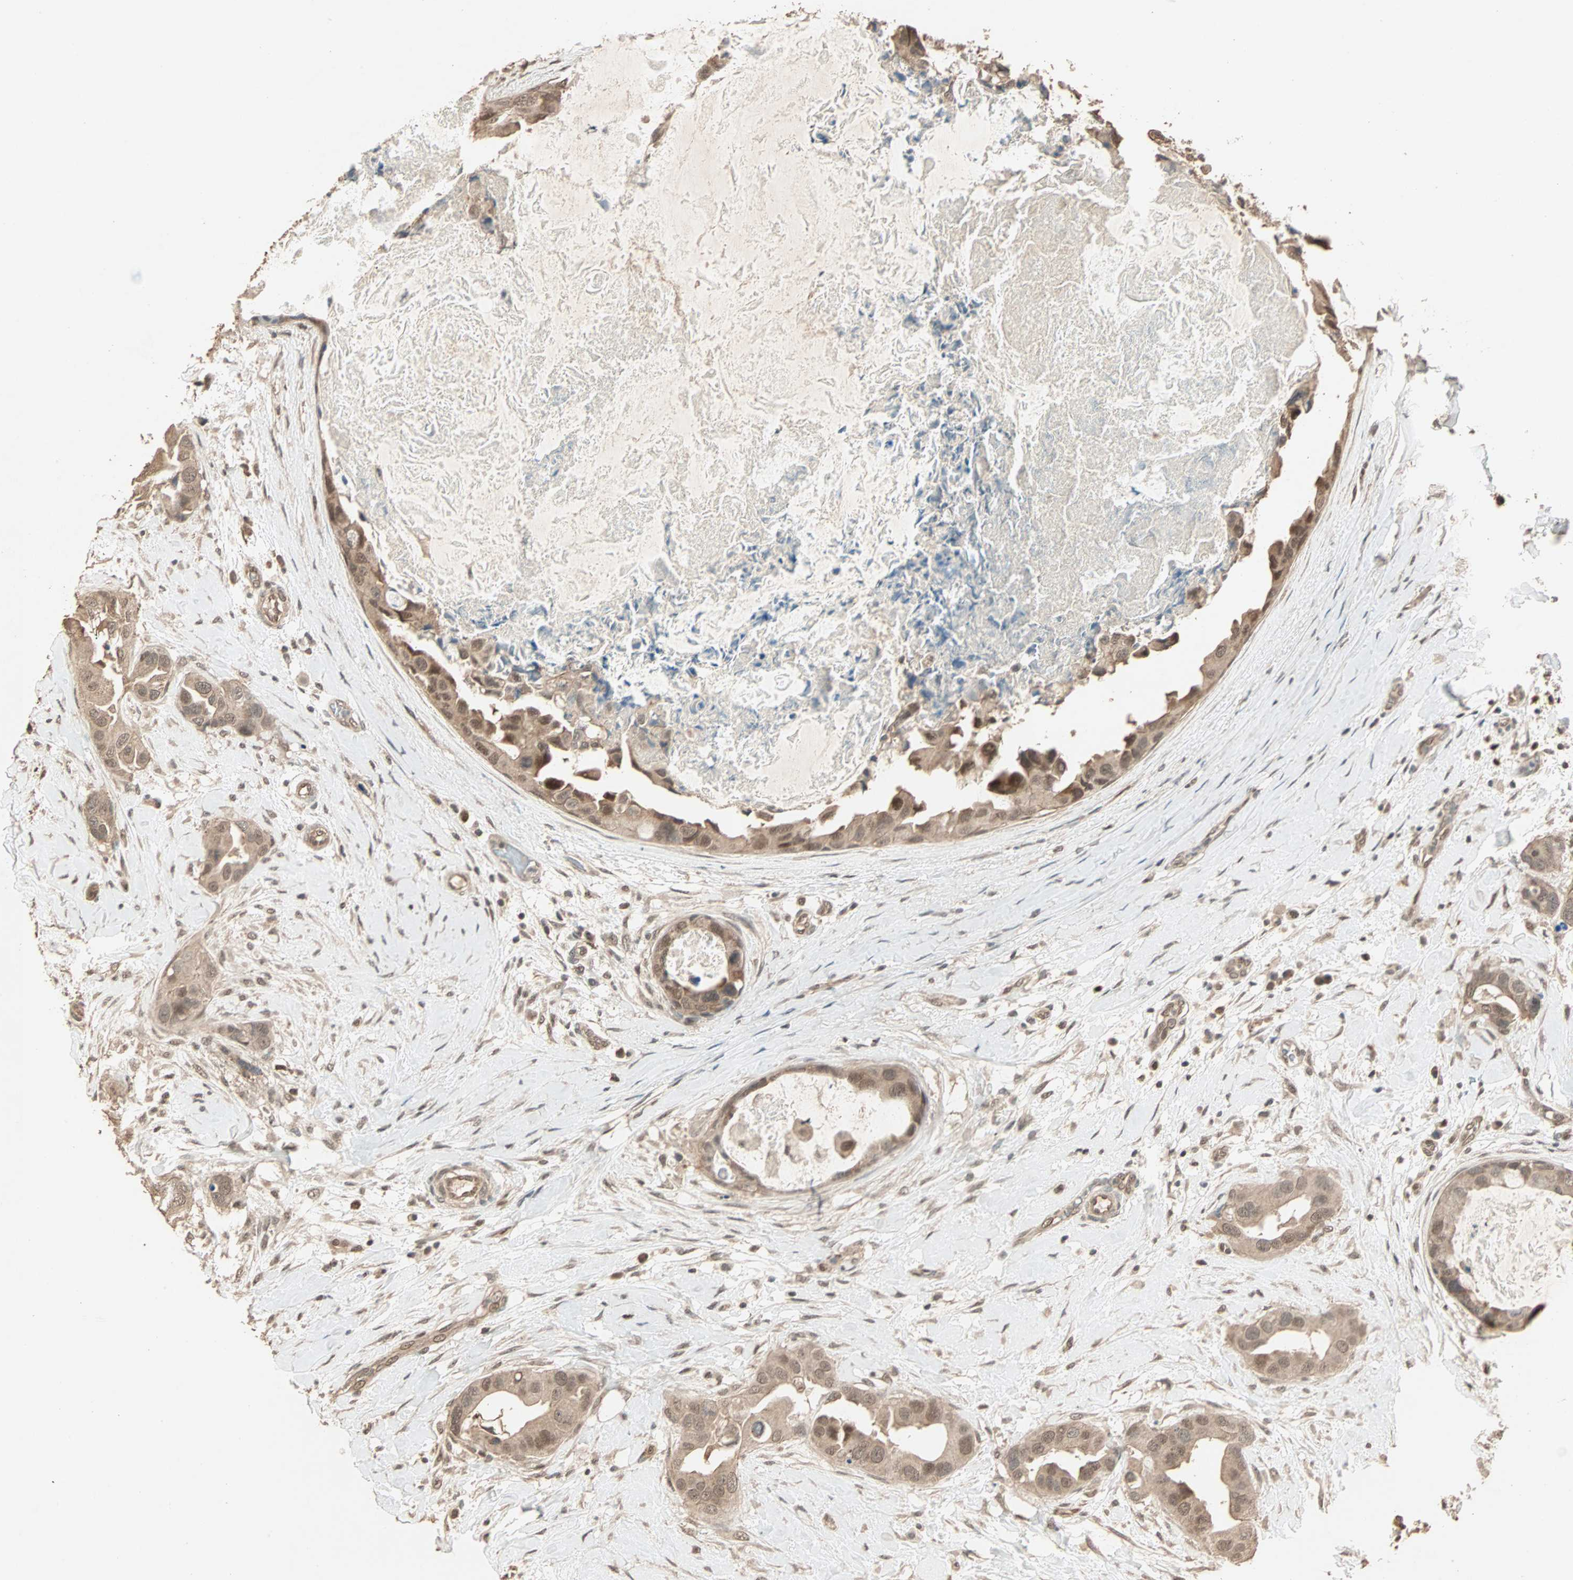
{"staining": {"intensity": "moderate", "quantity": ">75%", "location": "cytoplasmic/membranous,nuclear"}, "tissue": "breast cancer", "cell_type": "Tumor cells", "image_type": "cancer", "snomed": [{"axis": "morphology", "description": "Duct carcinoma"}, {"axis": "topography", "description": "Breast"}], "caption": "Immunohistochemical staining of human intraductal carcinoma (breast) exhibits medium levels of moderate cytoplasmic/membranous and nuclear positivity in about >75% of tumor cells.", "gene": "ZBTB33", "patient": {"sex": "female", "age": 40}}